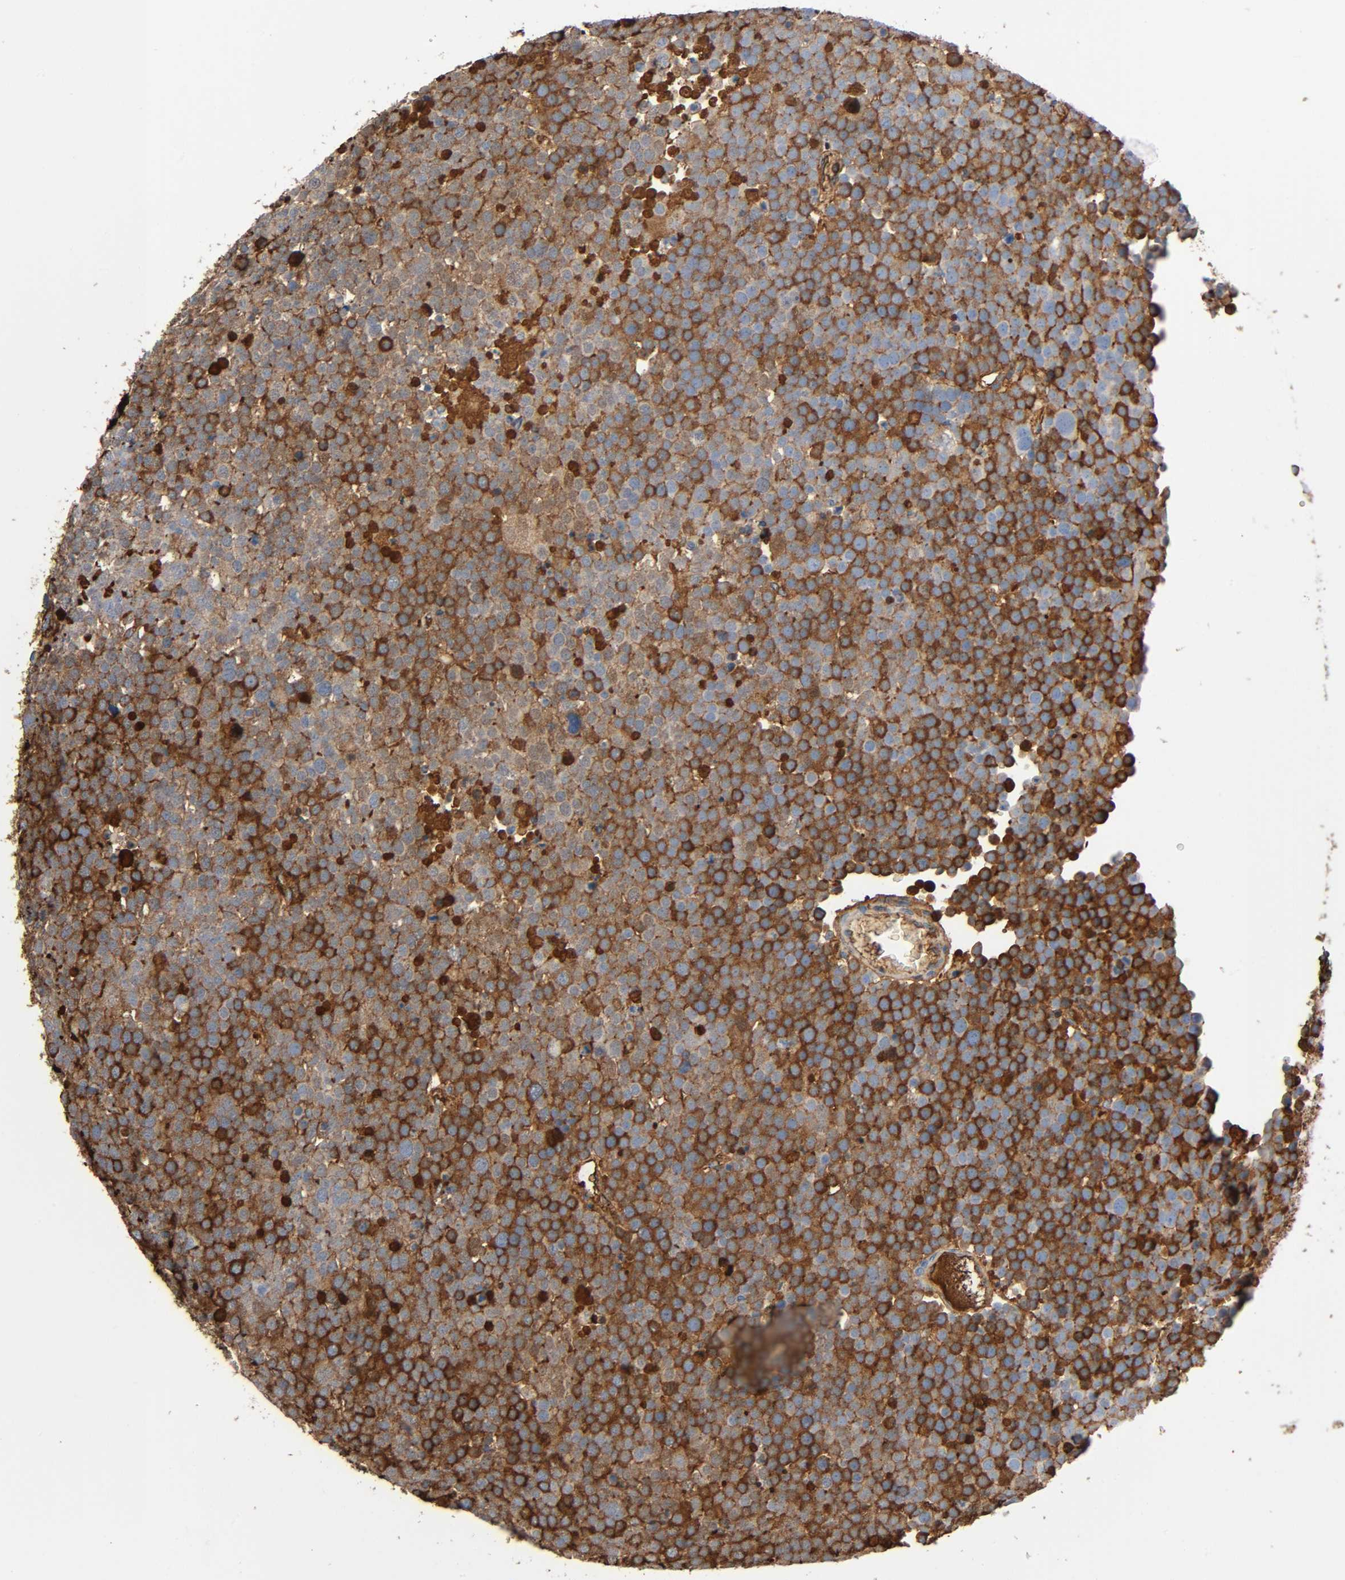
{"staining": {"intensity": "strong", "quantity": ">75%", "location": "cytoplasmic/membranous"}, "tissue": "testis cancer", "cell_type": "Tumor cells", "image_type": "cancer", "snomed": [{"axis": "morphology", "description": "Seminoma, NOS"}, {"axis": "topography", "description": "Testis"}], "caption": "Strong cytoplasmic/membranous staining for a protein is seen in about >75% of tumor cells of seminoma (testis) using immunohistochemistry (IHC).", "gene": "C3", "patient": {"sex": "male", "age": 71}}